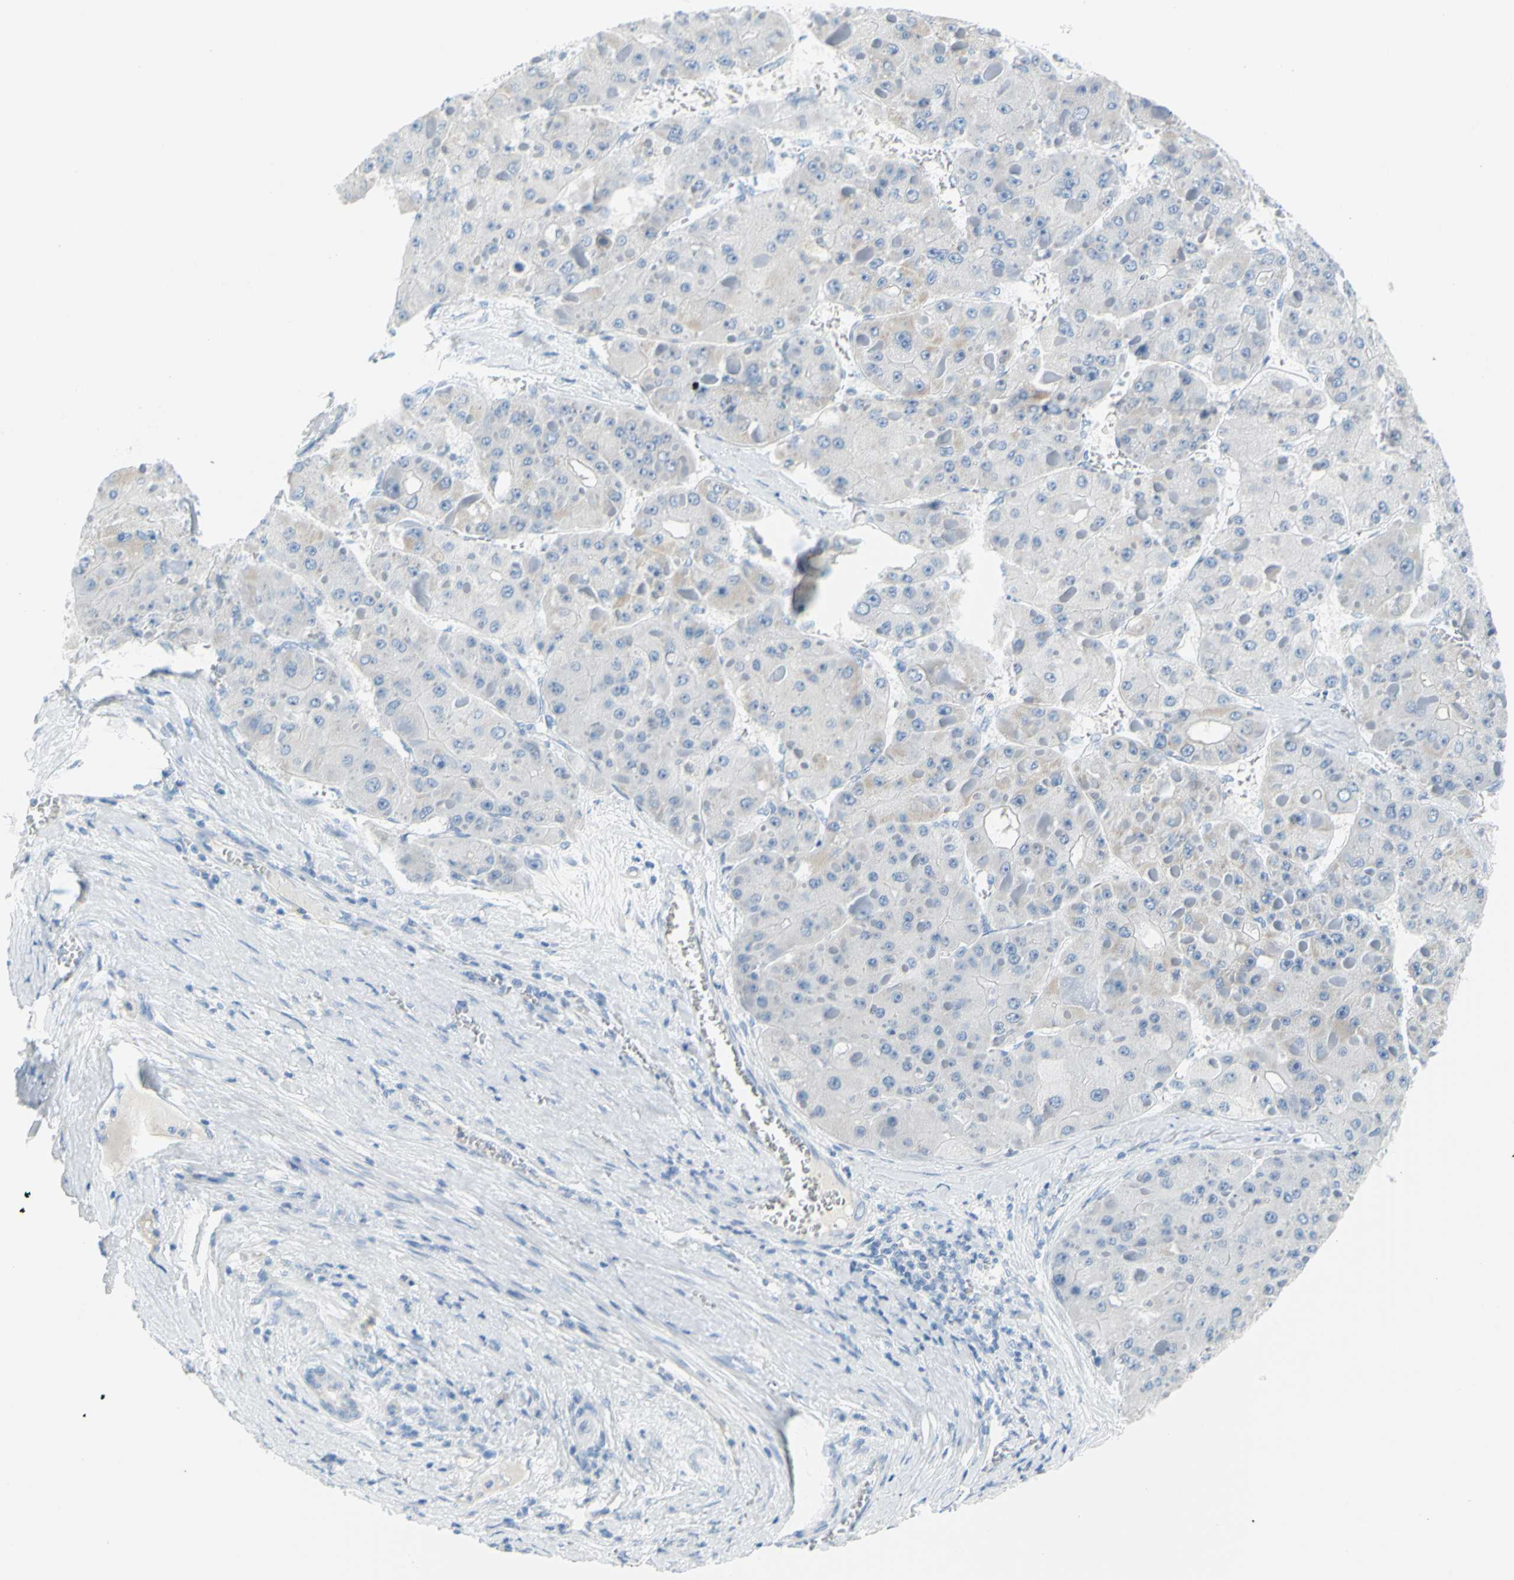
{"staining": {"intensity": "negative", "quantity": "none", "location": "none"}, "tissue": "liver cancer", "cell_type": "Tumor cells", "image_type": "cancer", "snomed": [{"axis": "morphology", "description": "Carcinoma, Hepatocellular, NOS"}, {"axis": "topography", "description": "Liver"}], "caption": "Protein analysis of liver cancer reveals no significant expression in tumor cells.", "gene": "DCT", "patient": {"sex": "female", "age": 73}}